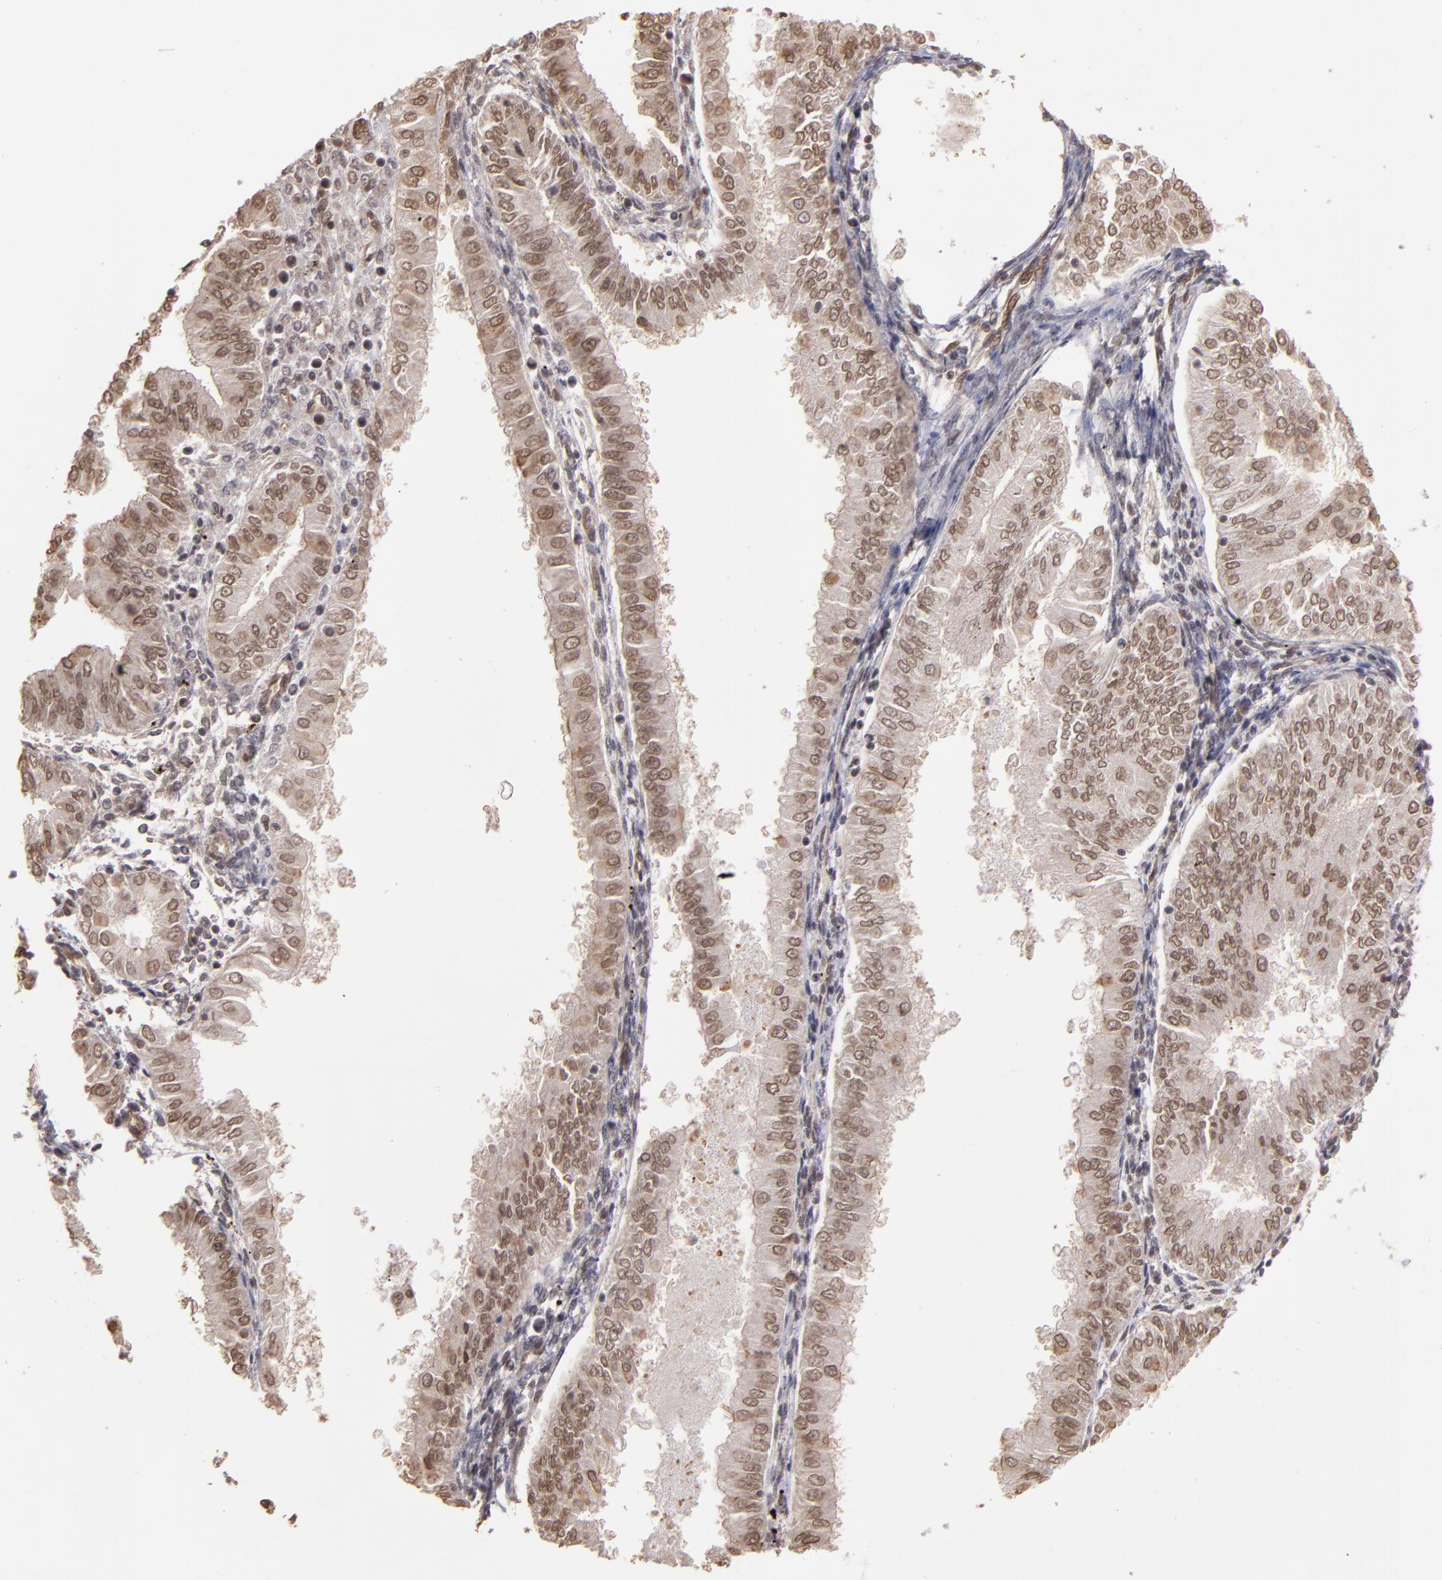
{"staining": {"intensity": "weak", "quantity": ">75%", "location": "nuclear"}, "tissue": "endometrial cancer", "cell_type": "Tumor cells", "image_type": "cancer", "snomed": [{"axis": "morphology", "description": "Adenocarcinoma, NOS"}, {"axis": "topography", "description": "Endometrium"}], "caption": "Tumor cells demonstrate weak nuclear expression in about >75% of cells in endometrial adenocarcinoma.", "gene": "TERF2", "patient": {"sex": "female", "age": 53}}